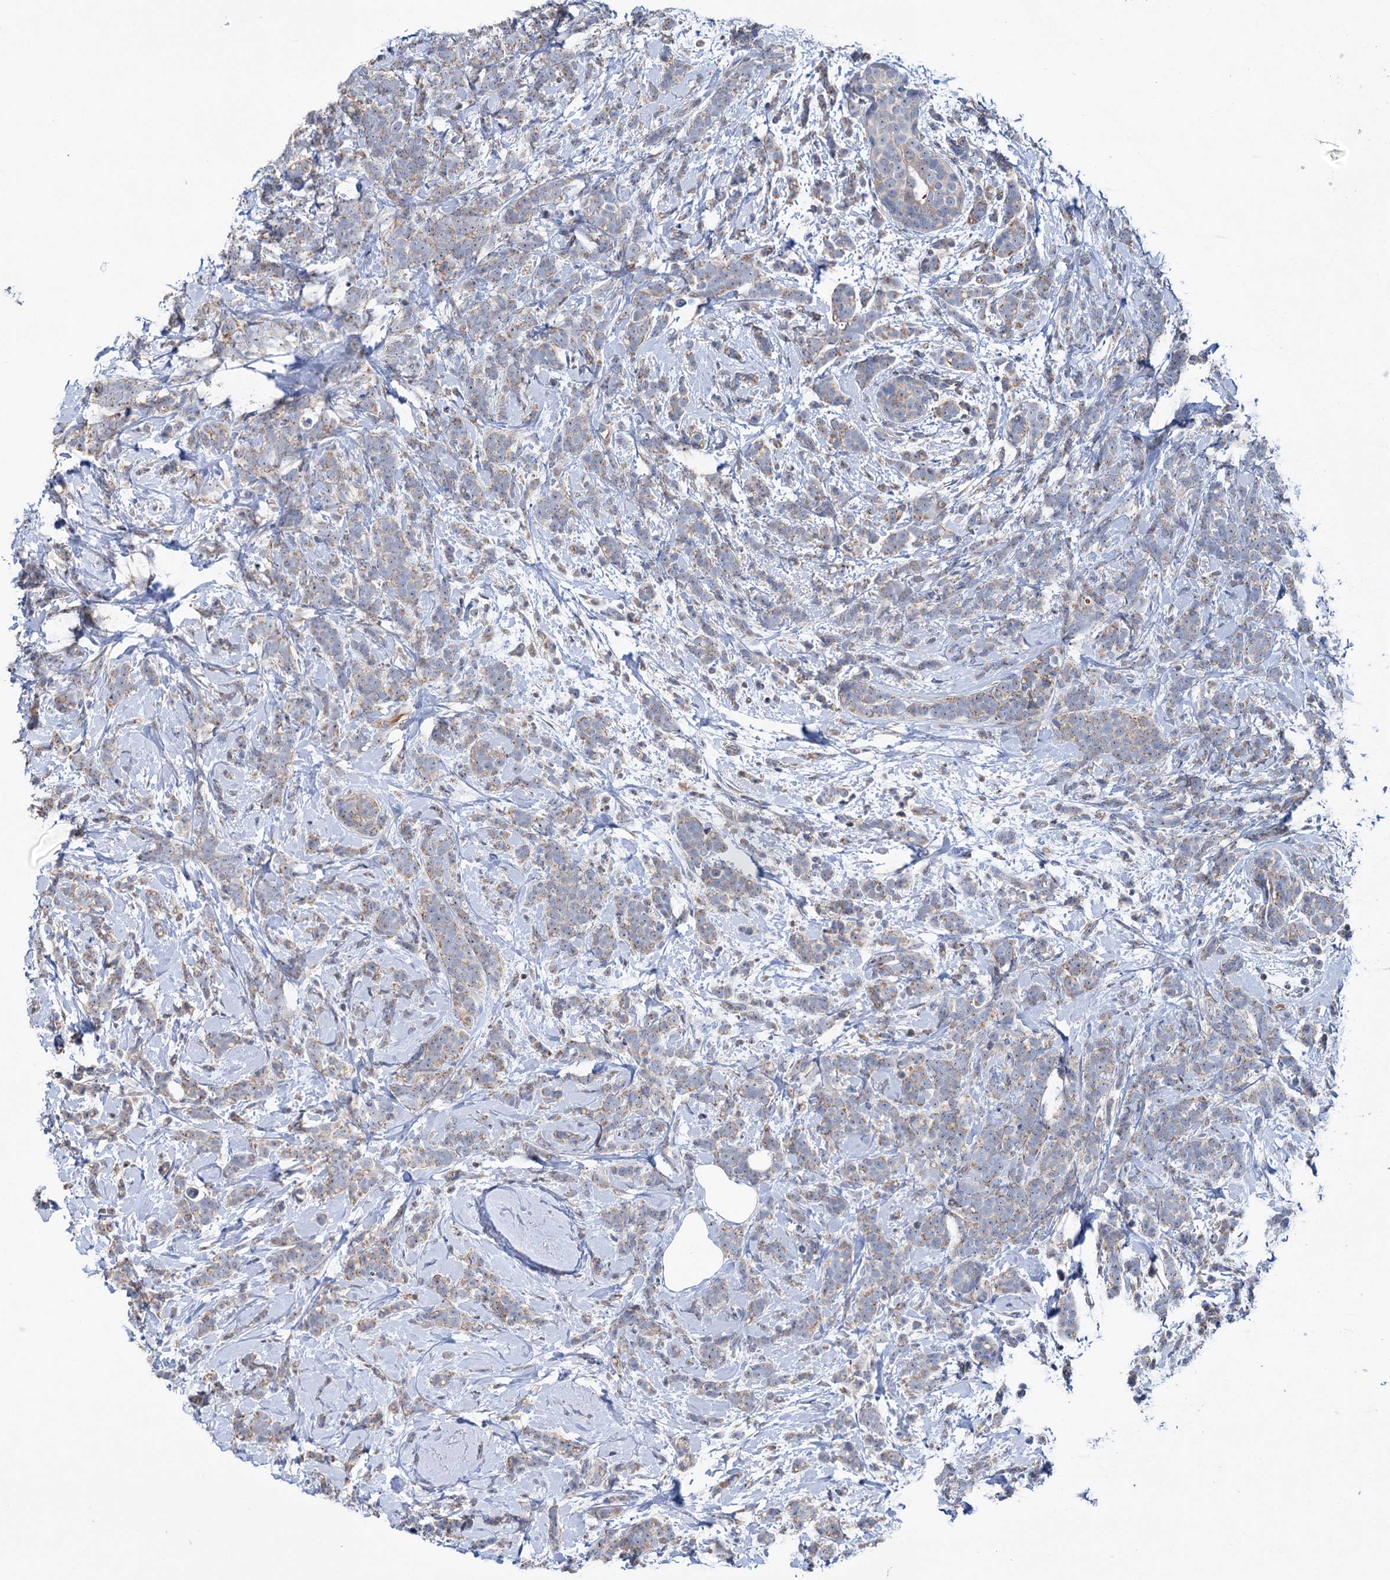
{"staining": {"intensity": "weak", "quantity": ">75%", "location": "cytoplasmic/membranous"}, "tissue": "breast cancer", "cell_type": "Tumor cells", "image_type": "cancer", "snomed": [{"axis": "morphology", "description": "Lobular carcinoma"}, {"axis": "topography", "description": "Breast"}], "caption": "Protein staining exhibits weak cytoplasmic/membranous positivity in approximately >75% of tumor cells in breast lobular carcinoma.", "gene": "HTR3B", "patient": {"sex": "female", "age": 58}}